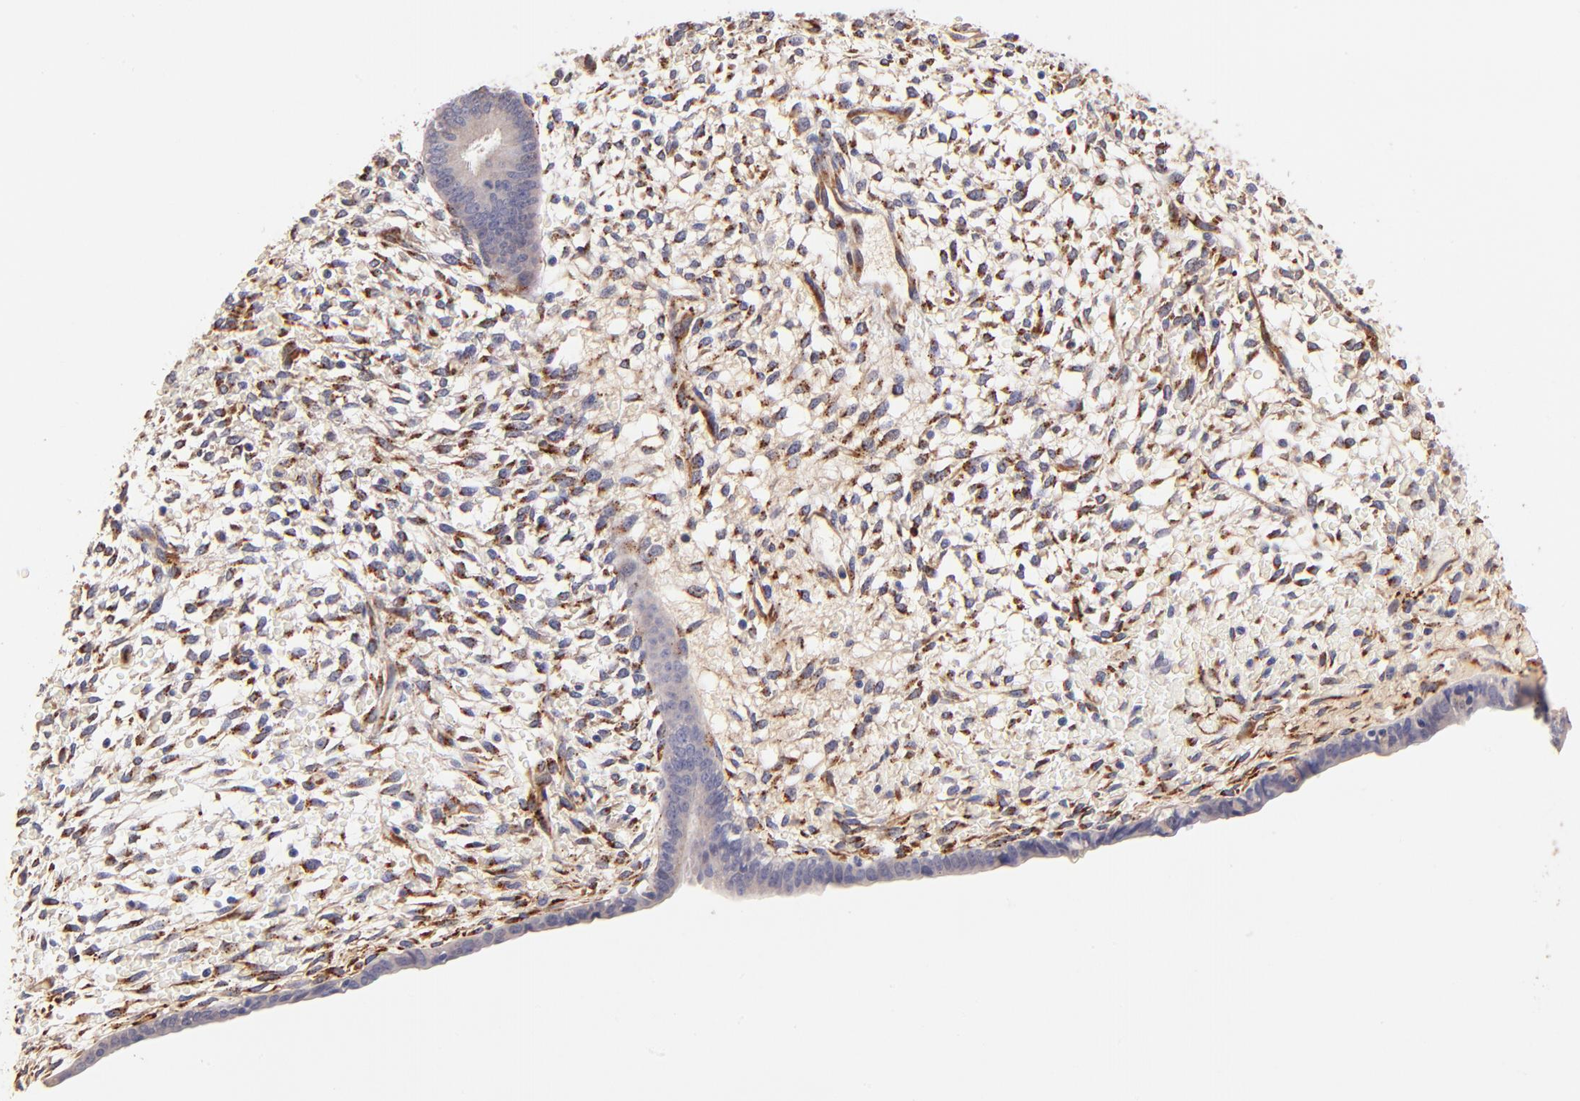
{"staining": {"intensity": "strong", "quantity": ">75%", "location": "cytoplasmic/membranous"}, "tissue": "endometrium", "cell_type": "Cells in endometrial stroma", "image_type": "normal", "snomed": [{"axis": "morphology", "description": "Normal tissue, NOS"}, {"axis": "topography", "description": "Endometrium"}], "caption": "Immunohistochemistry photomicrograph of unremarkable endometrium: human endometrium stained using immunohistochemistry demonstrates high levels of strong protein expression localized specifically in the cytoplasmic/membranous of cells in endometrial stroma, appearing as a cytoplasmic/membranous brown color.", "gene": "SPARC", "patient": {"sex": "female", "age": 42}}